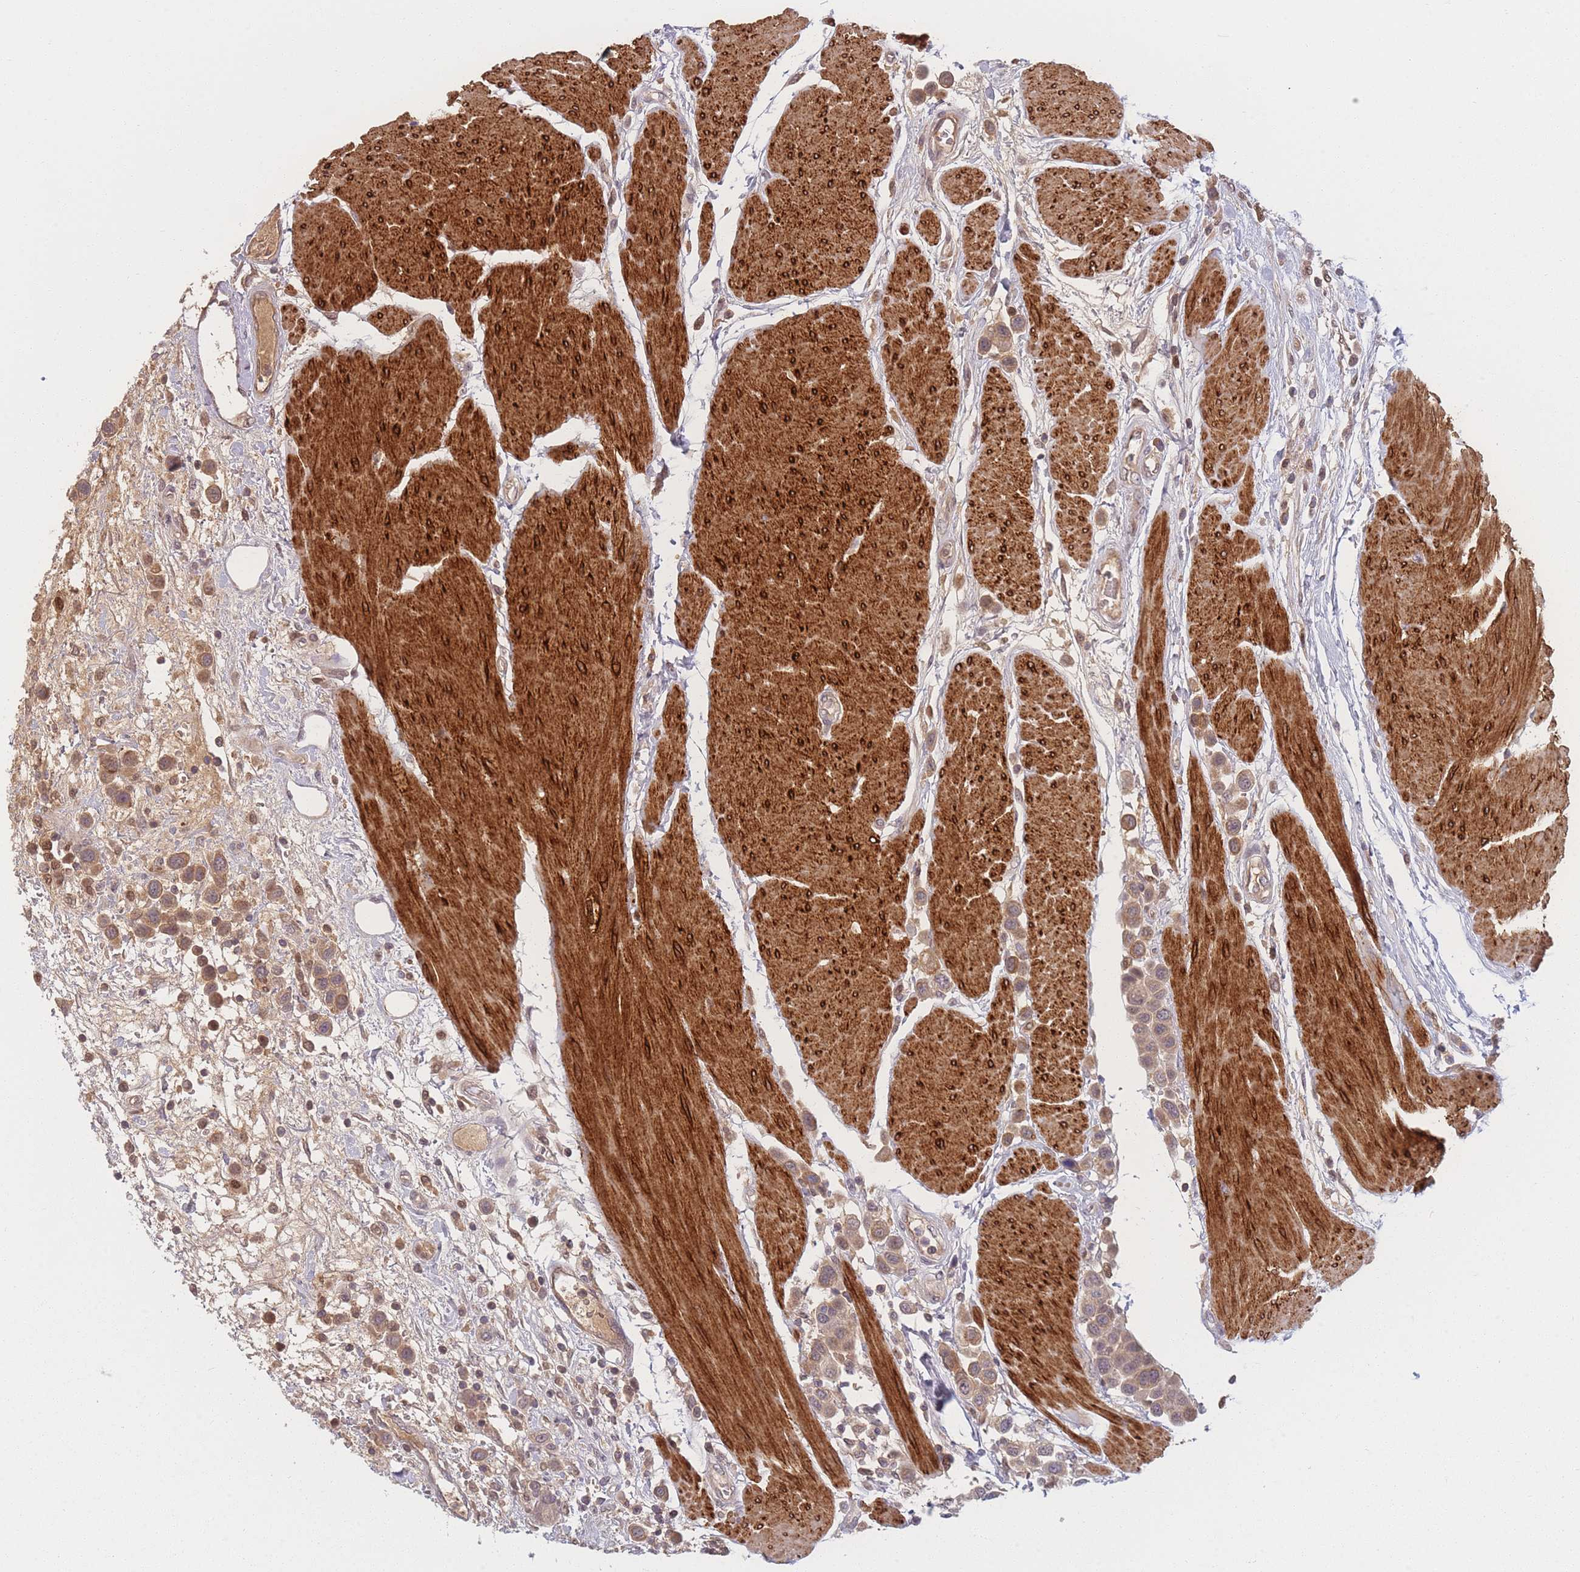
{"staining": {"intensity": "moderate", "quantity": ">75%", "location": "cytoplasmic/membranous"}, "tissue": "urothelial cancer", "cell_type": "Tumor cells", "image_type": "cancer", "snomed": [{"axis": "morphology", "description": "Urothelial carcinoma, High grade"}, {"axis": "topography", "description": "Urinary bladder"}], "caption": "Protein analysis of urothelial cancer tissue demonstrates moderate cytoplasmic/membranous staining in approximately >75% of tumor cells.", "gene": "FAM153A", "patient": {"sex": "male", "age": 50}}